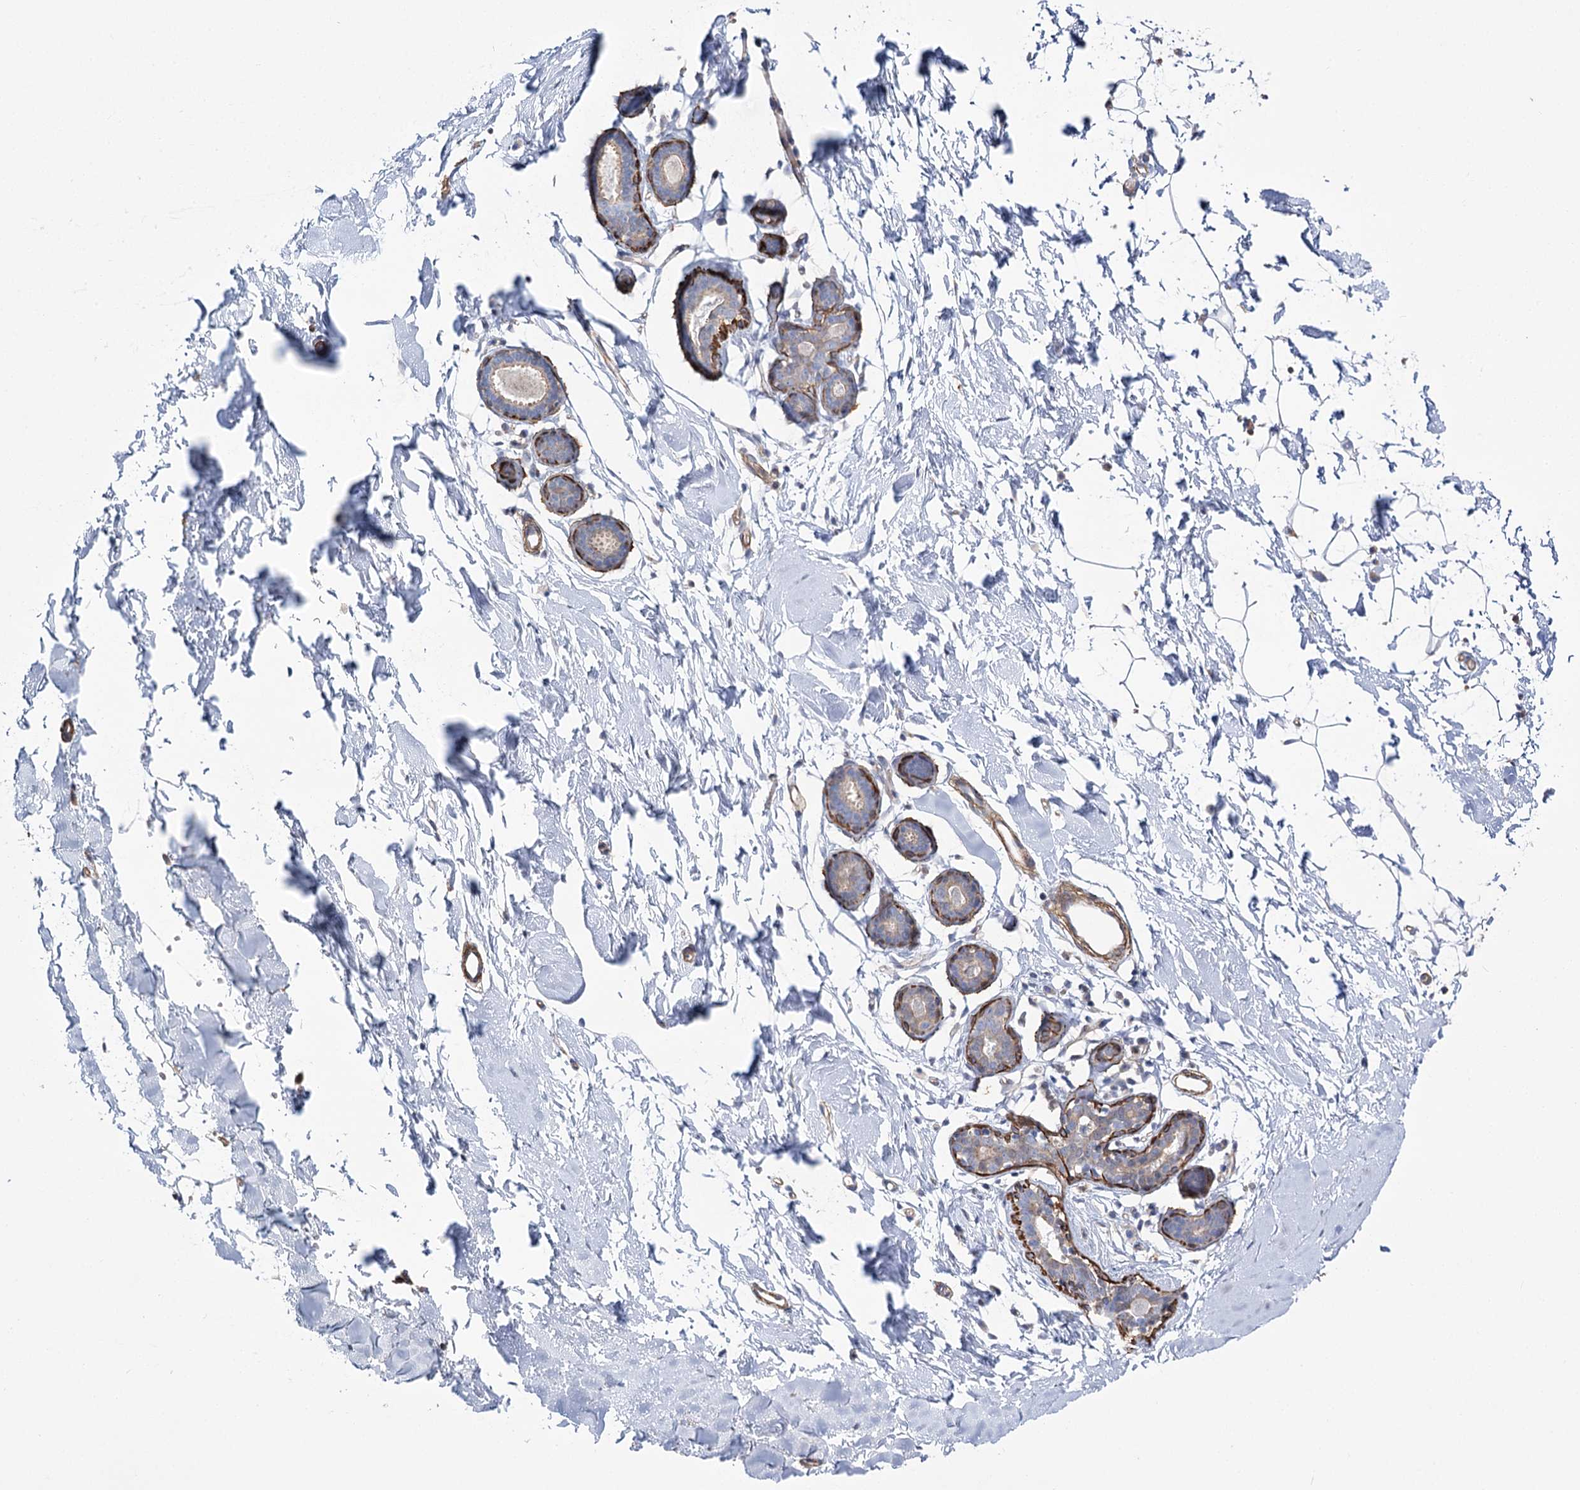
{"staining": {"intensity": "negative", "quantity": "none", "location": "none"}, "tissue": "adipose tissue", "cell_type": "Adipocytes", "image_type": "normal", "snomed": [{"axis": "morphology", "description": "Normal tissue, NOS"}, {"axis": "topography", "description": "Breast"}], "caption": "Adipocytes show no significant expression in benign adipose tissue. (Brightfield microscopy of DAB IHC at high magnification).", "gene": "WASHC3", "patient": {"sex": "female", "age": 23}}